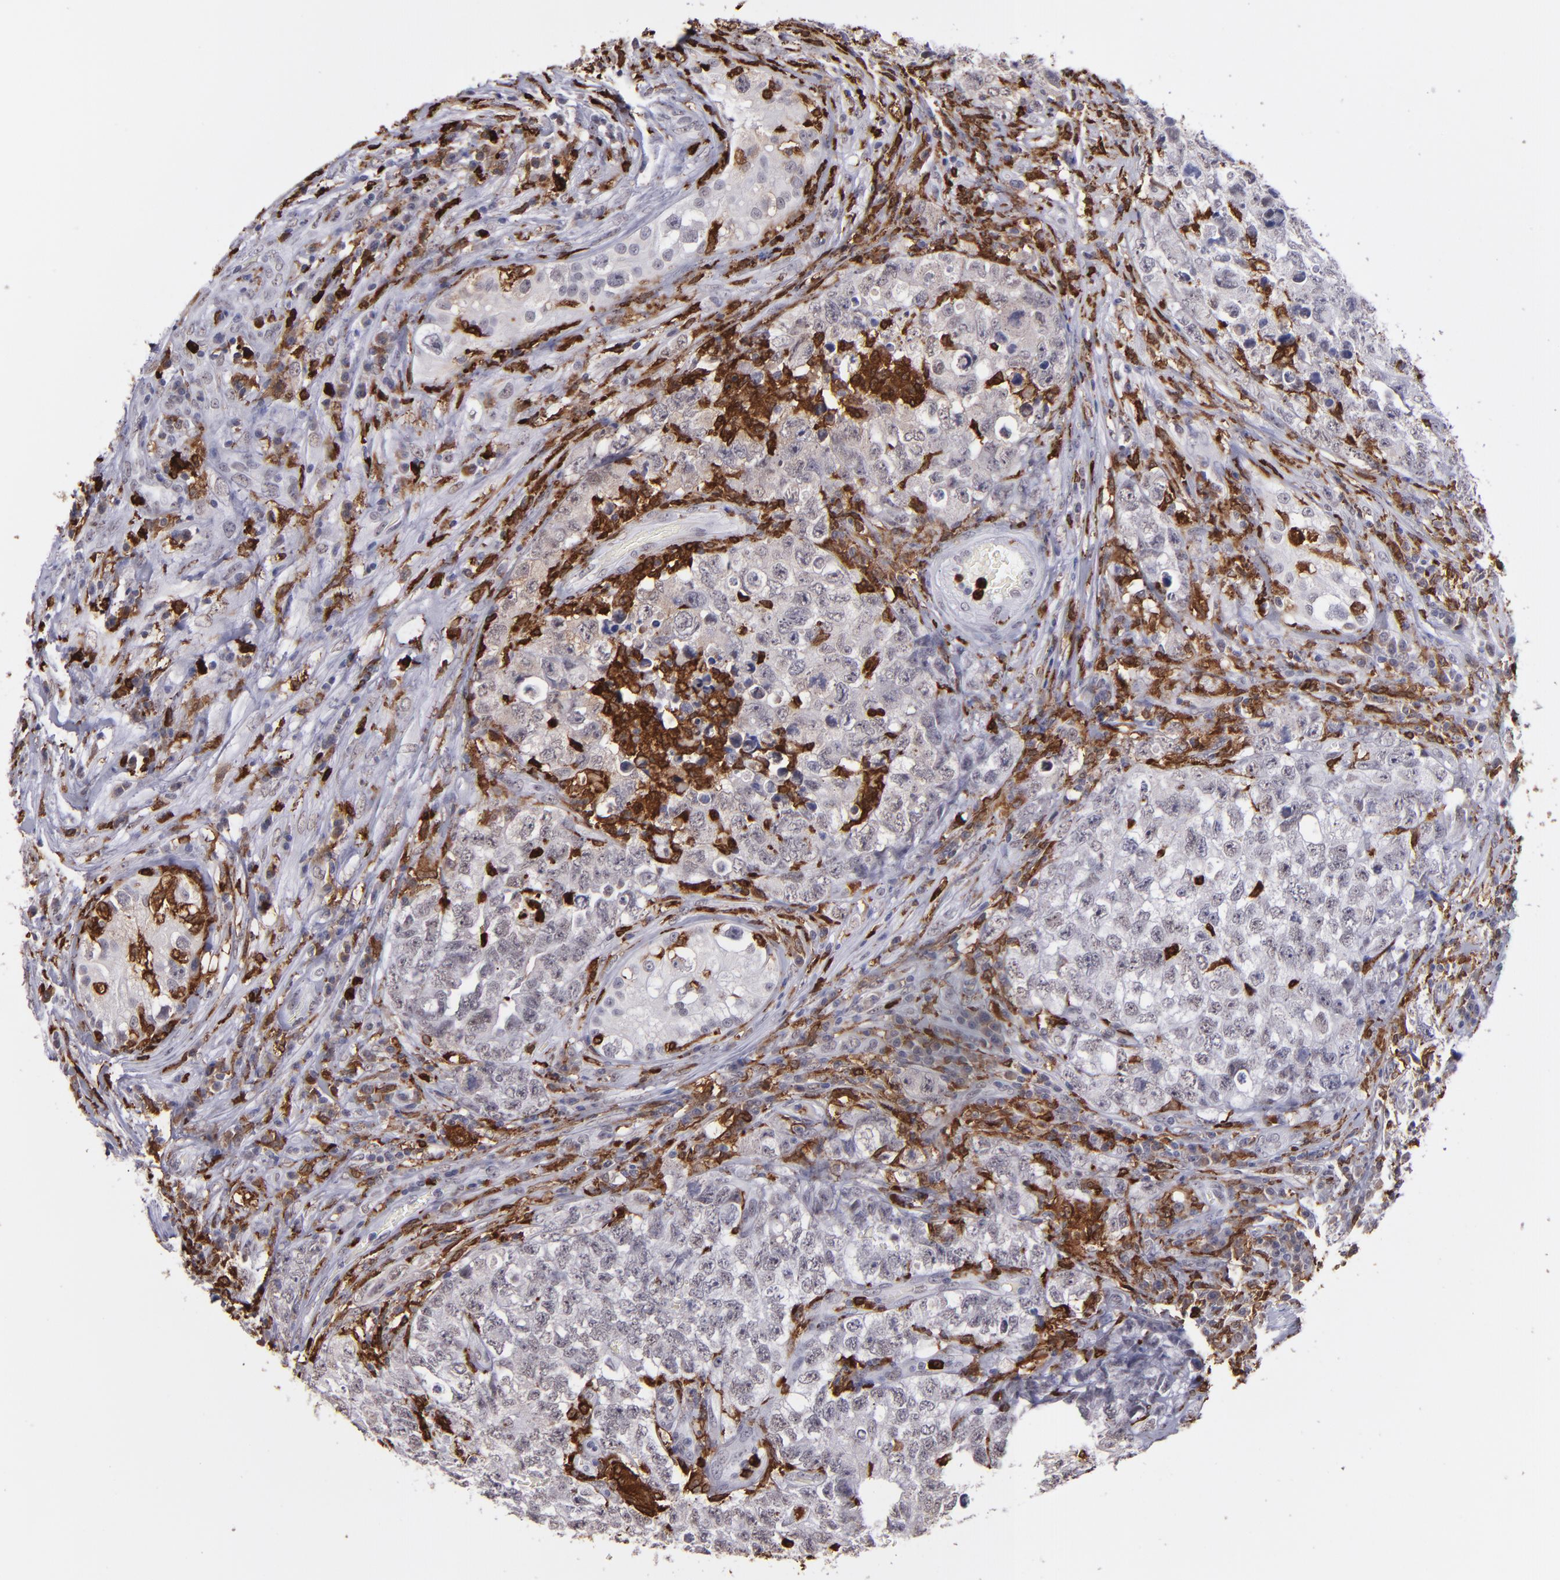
{"staining": {"intensity": "negative", "quantity": "none", "location": "none"}, "tissue": "testis cancer", "cell_type": "Tumor cells", "image_type": "cancer", "snomed": [{"axis": "morphology", "description": "Carcinoma, Embryonal, NOS"}, {"axis": "topography", "description": "Testis"}], "caption": "DAB immunohistochemical staining of human testis cancer (embryonal carcinoma) reveals no significant expression in tumor cells.", "gene": "NCF2", "patient": {"sex": "male", "age": 31}}